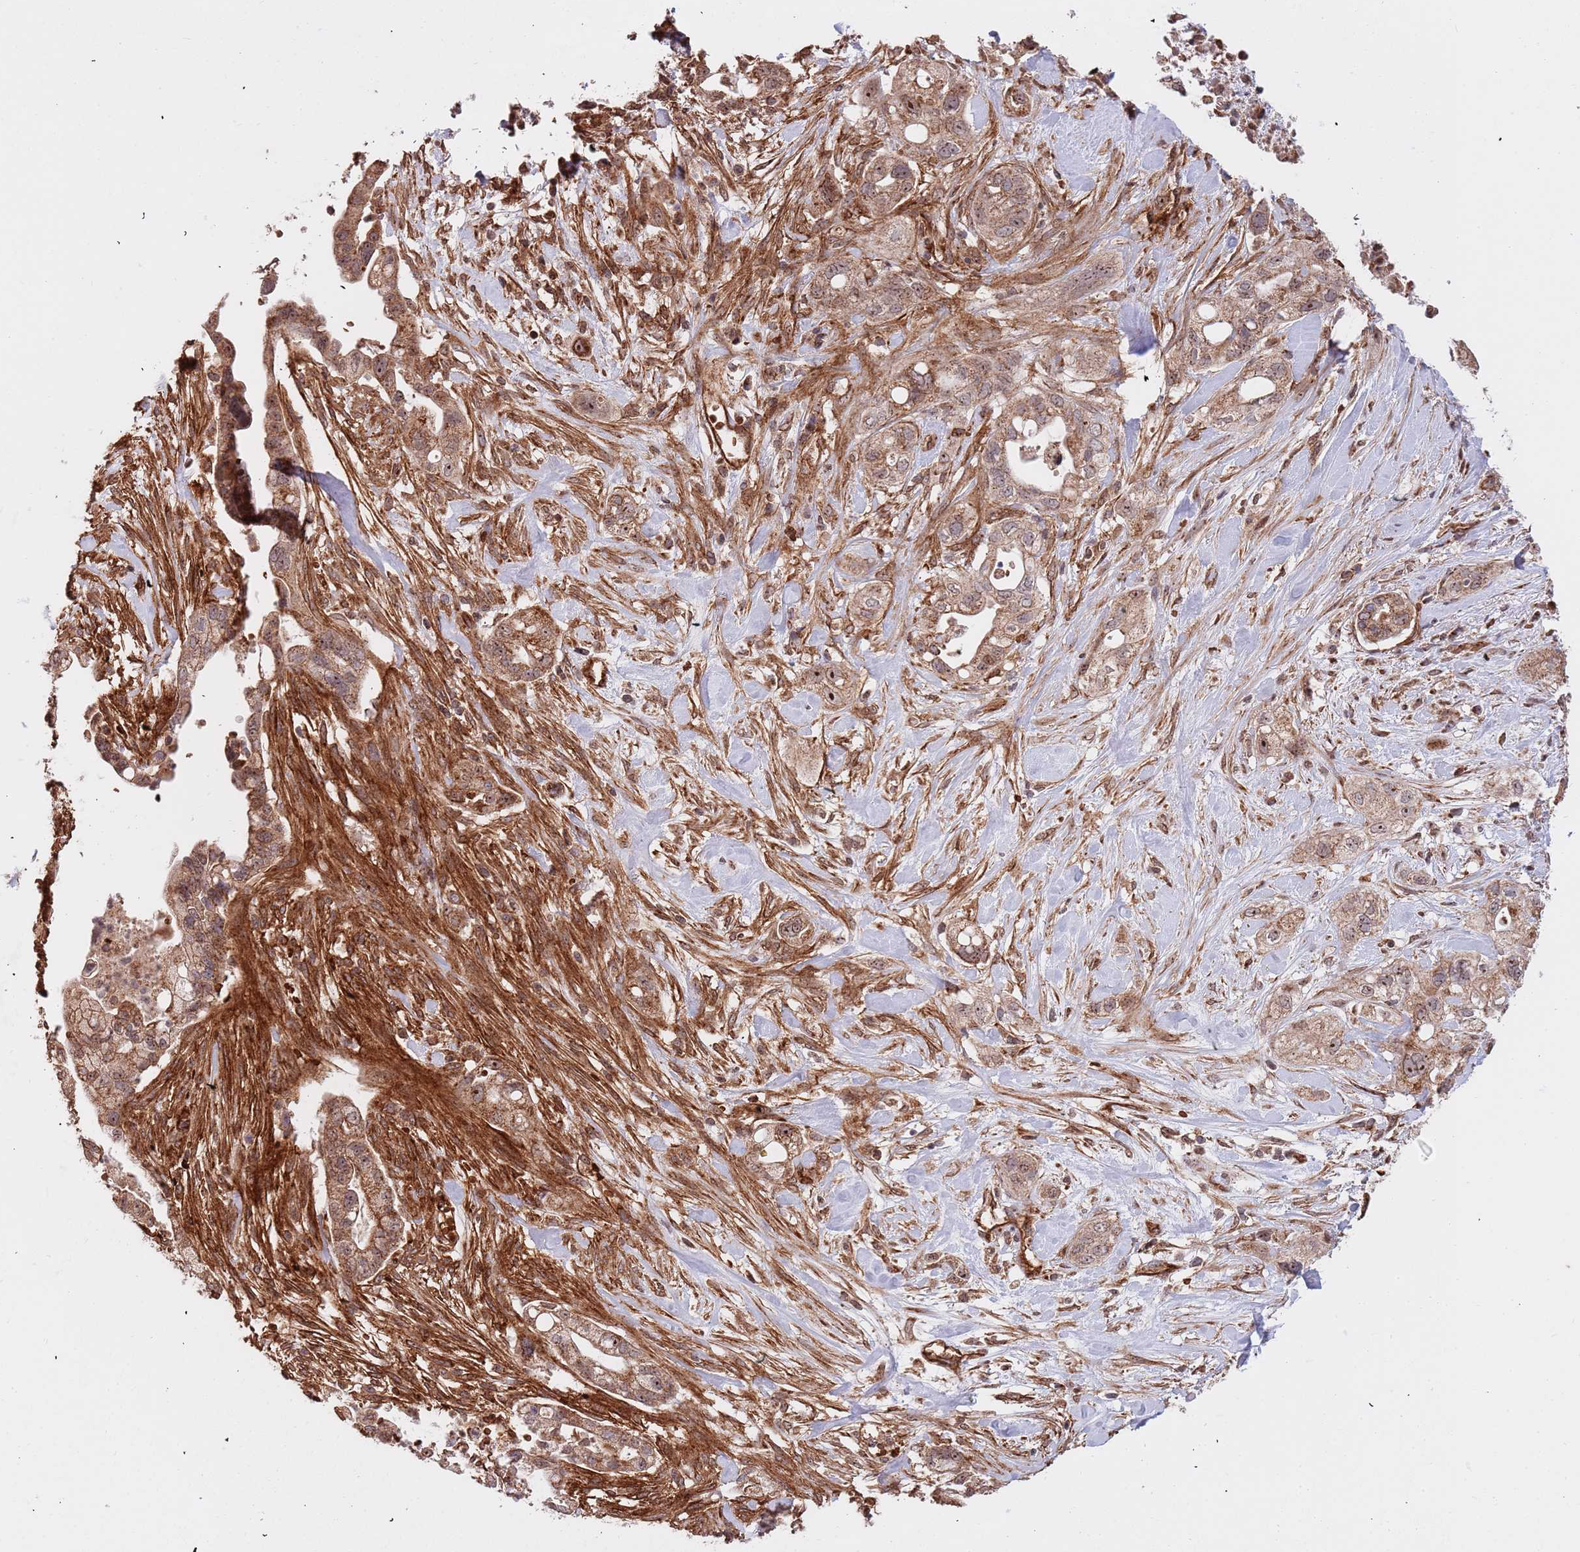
{"staining": {"intensity": "moderate", "quantity": ">75%", "location": "cytoplasmic/membranous,nuclear"}, "tissue": "pancreatic cancer", "cell_type": "Tumor cells", "image_type": "cancer", "snomed": [{"axis": "morphology", "description": "Adenocarcinoma, NOS"}, {"axis": "topography", "description": "Pancreas"}], "caption": "Moderate cytoplasmic/membranous and nuclear expression is identified in about >75% of tumor cells in pancreatic cancer (adenocarcinoma). Using DAB (brown) and hematoxylin (blue) stains, captured at high magnification using brightfield microscopy.", "gene": "DCHS1", "patient": {"sex": "male", "age": 44}}